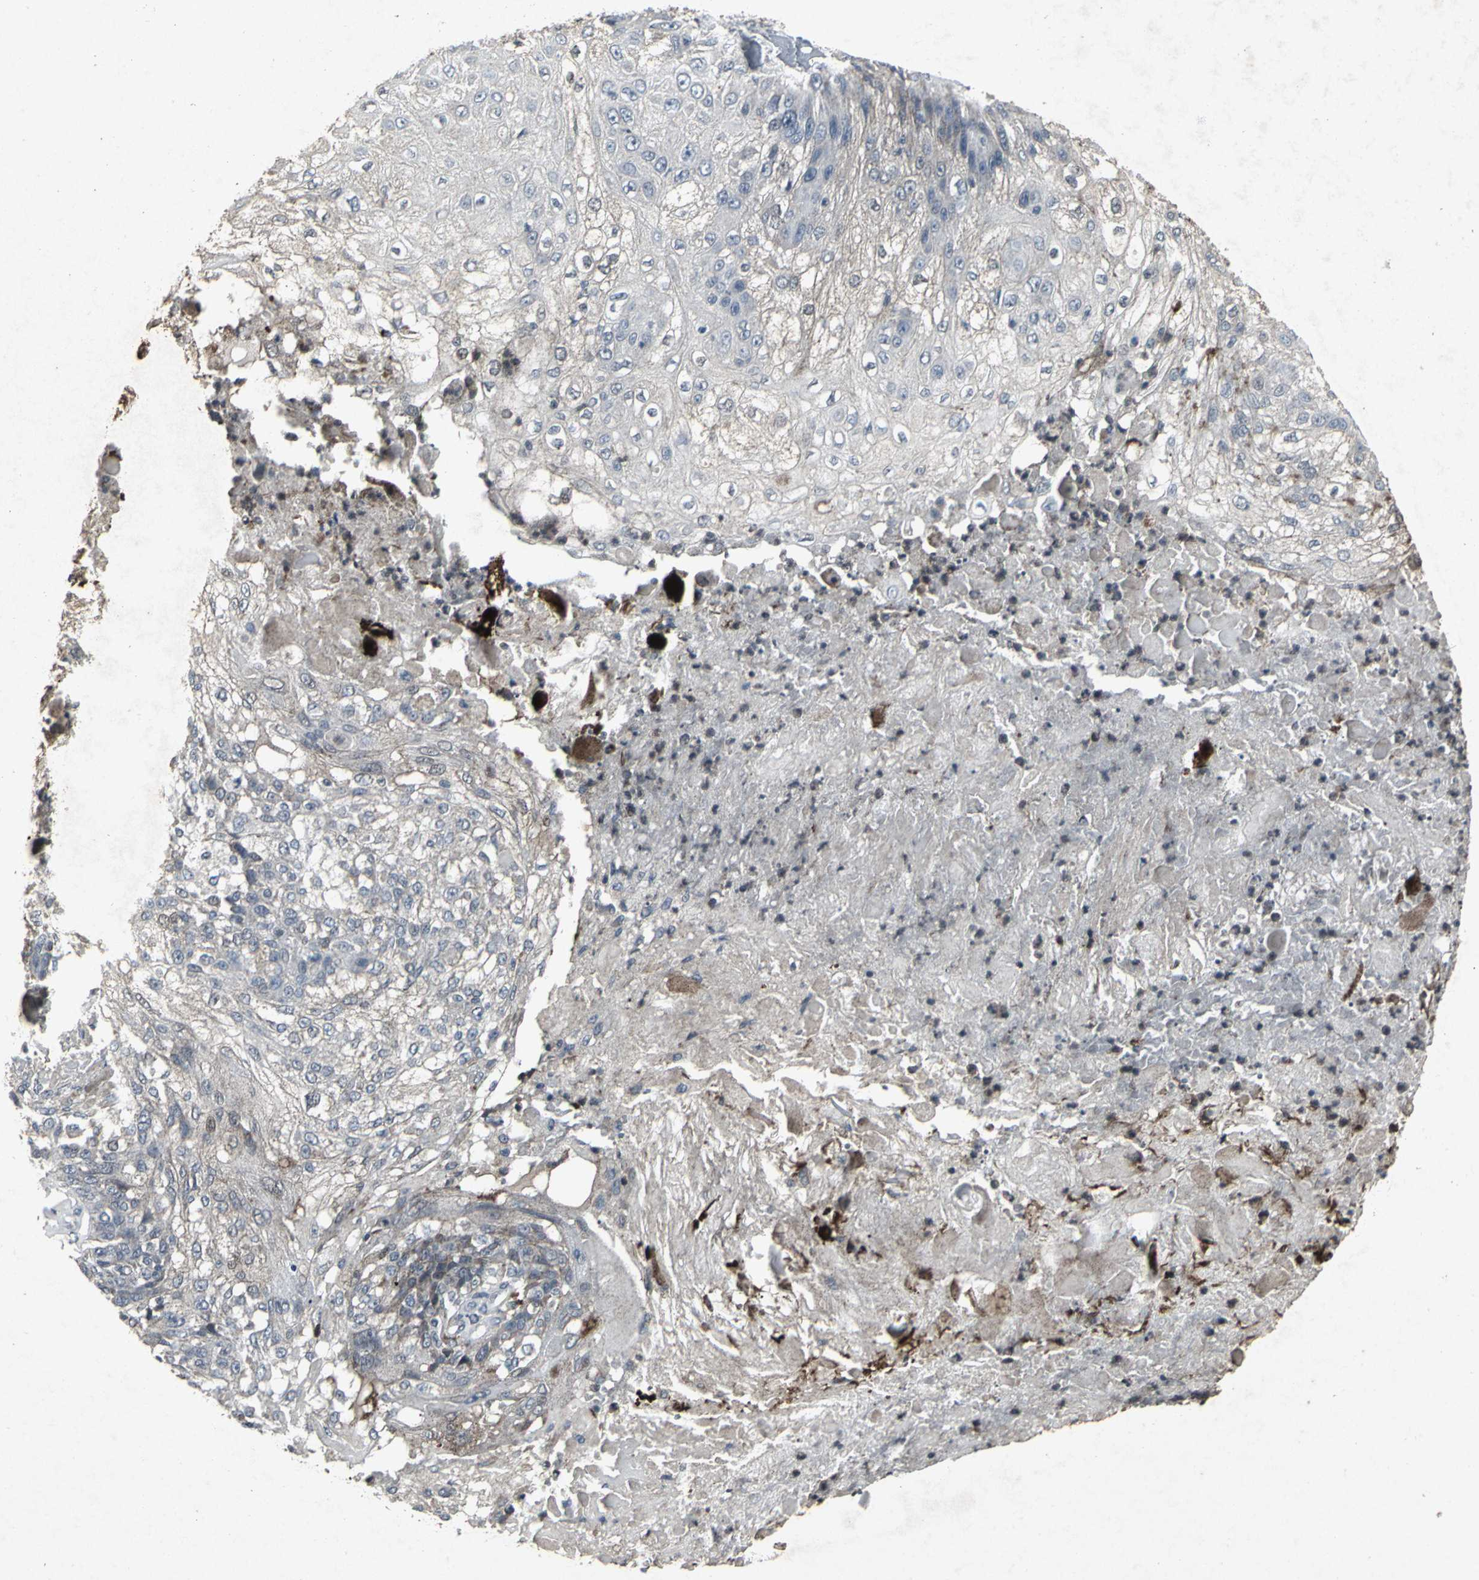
{"staining": {"intensity": "weak", "quantity": "25%-75%", "location": "cytoplasmic/membranous"}, "tissue": "skin cancer", "cell_type": "Tumor cells", "image_type": "cancer", "snomed": [{"axis": "morphology", "description": "Normal tissue, NOS"}, {"axis": "morphology", "description": "Squamous cell carcinoma, NOS"}, {"axis": "topography", "description": "Skin"}], "caption": "Weak cytoplasmic/membranous staining for a protein is present in about 25%-75% of tumor cells of skin cancer using immunohistochemistry (IHC).", "gene": "BMP4", "patient": {"sex": "female", "age": 83}}